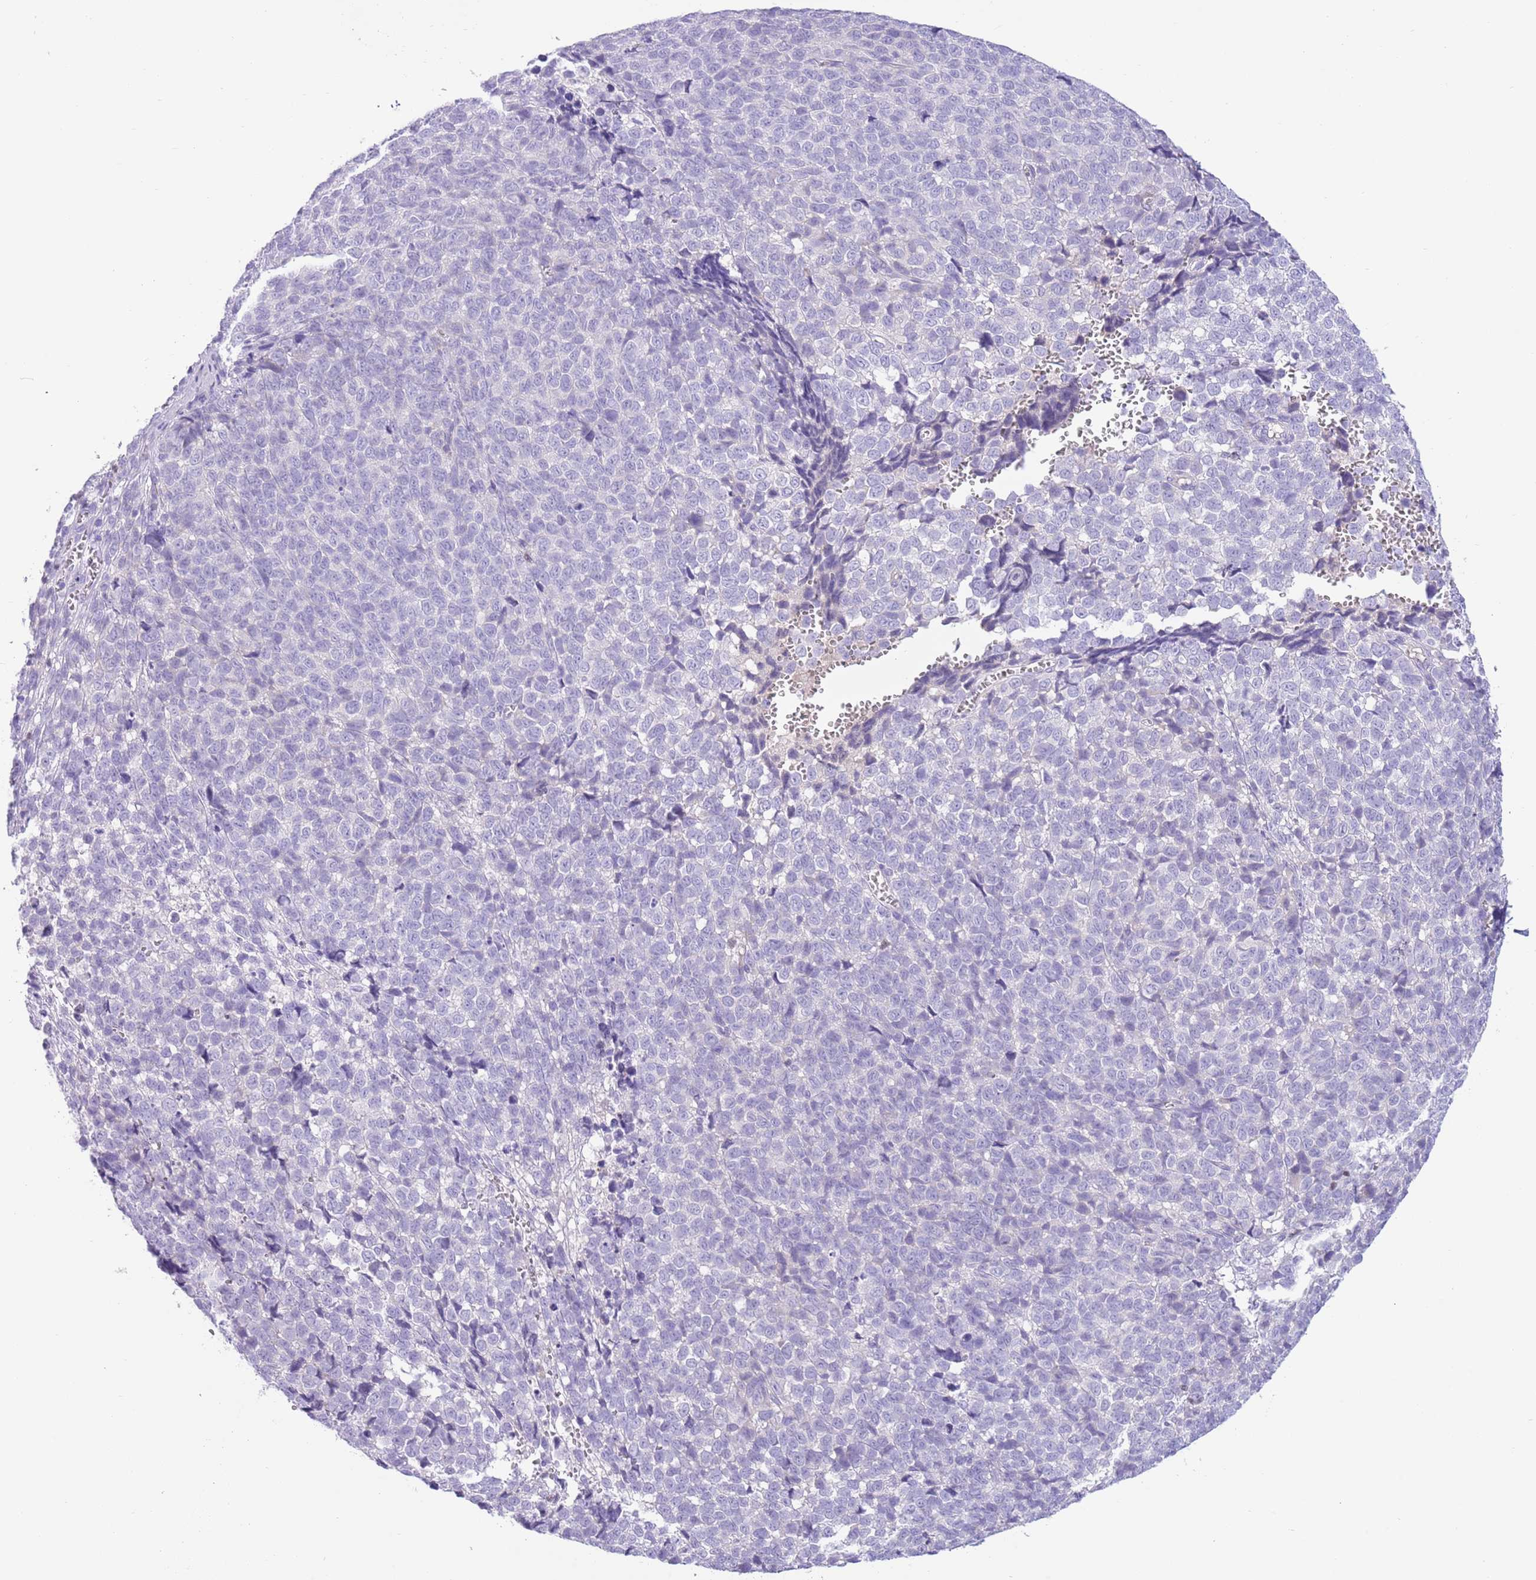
{"staining": {"intensity": "negative", "quantity": "none", "location": "none"}, "tissue": "melanoma", "cell_type": "Tumor cells", "image_type": "cancer", "snomed": [{"axis": "morphology", "description": "Malignant melanoma, NOS"}, {"axis": "topography", "description": "Nose, NOS"}], "caption": "Image shows no significant protein staining in tumor cells of melanoma.", "gene": "TOX2", "patient": {"sex": "female", "age": 48}}